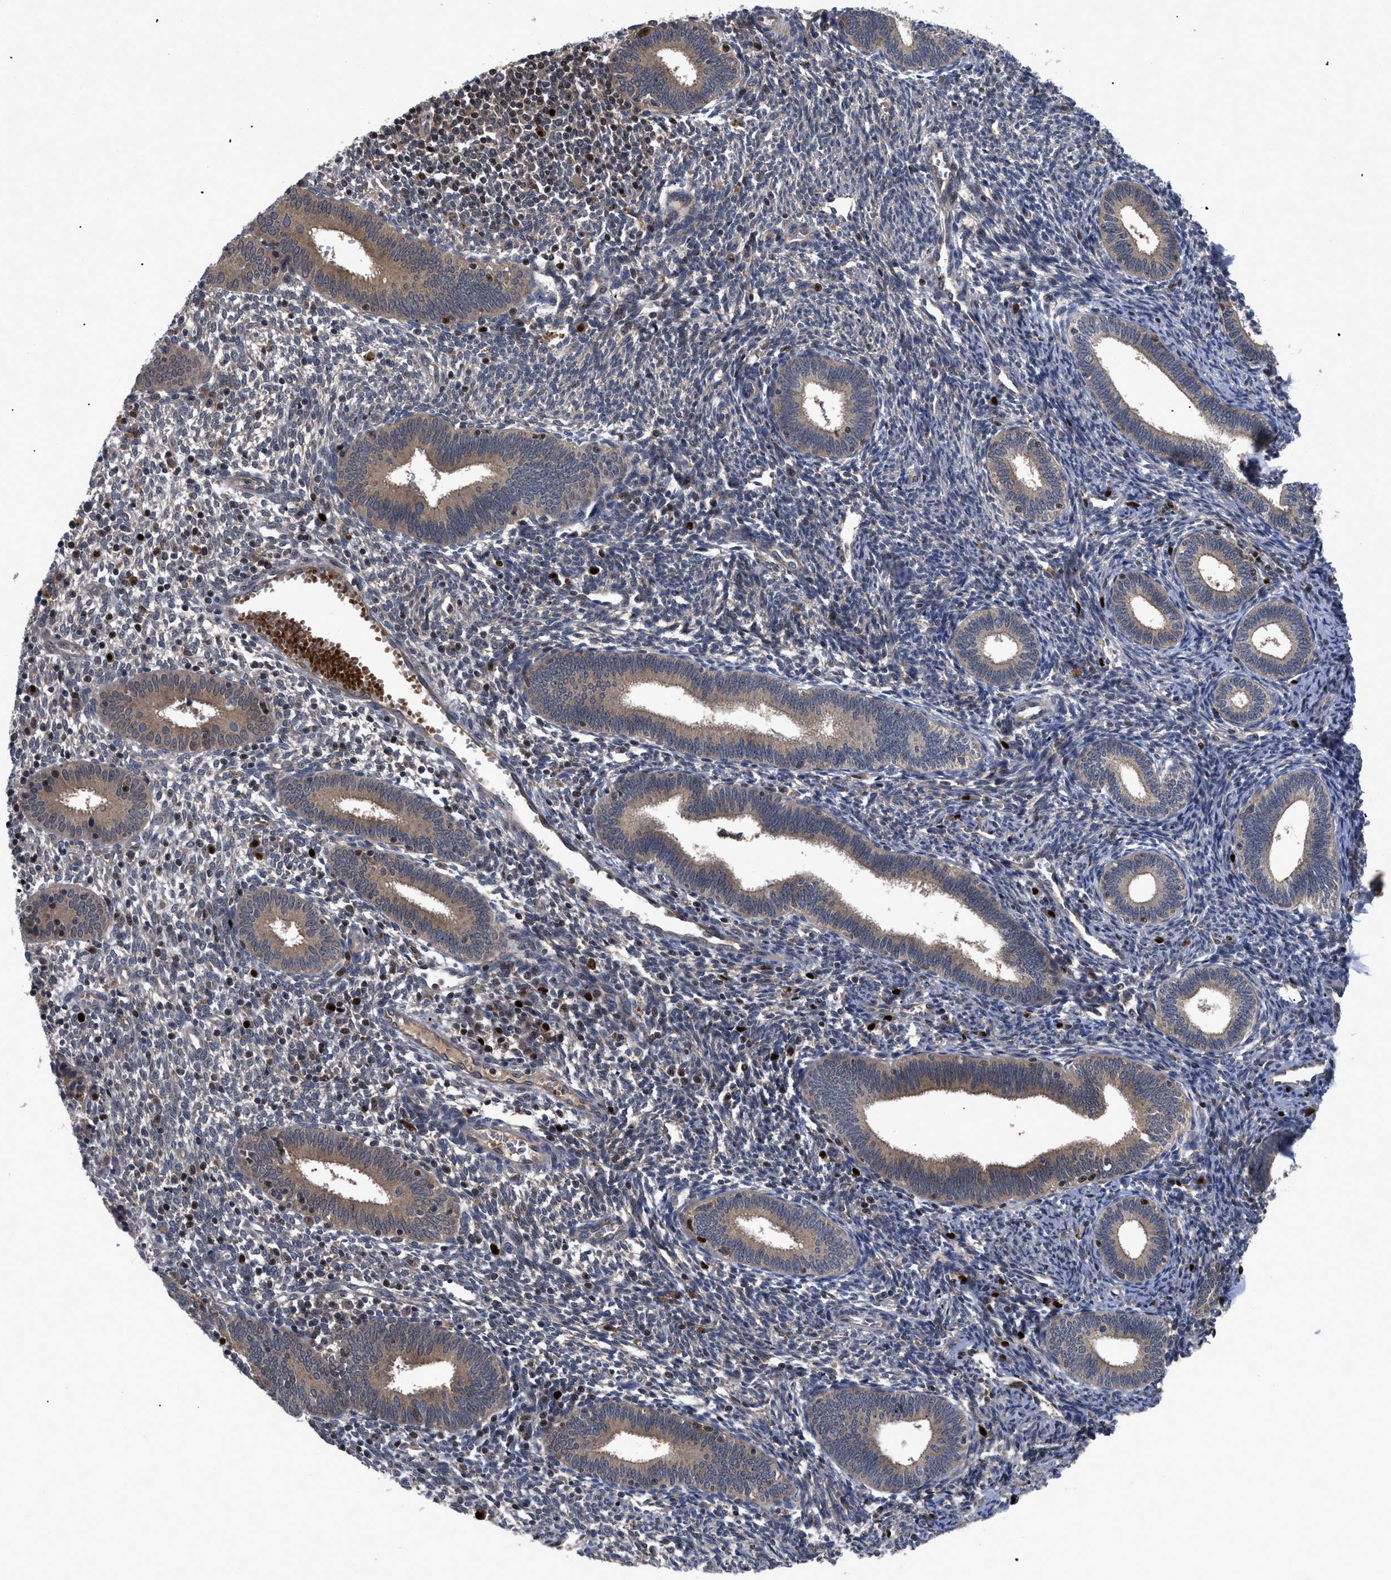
{"staining": {"intensity": "moderate", "quantity": "<25%", "location": "cytoplasmic/membranous,nuclear"}, "tissue": "endometrium", "cell_type": "Cells in endometrial stroma", "image_type": "normal", "snomed": [{"axis": "morphology", "description": "Normal tissue, NOS"}, {"axis": "topography", "description": "Endometrium"}], "caption": "Human endometrium stained for a protein (brown) reveals moderate cytoplasmic/membranous,nuclear positive staining in about <25% of cells in endometrial stroma.", "gene": "FAM200A", "patient": {"sex": "female", "age": 41}}